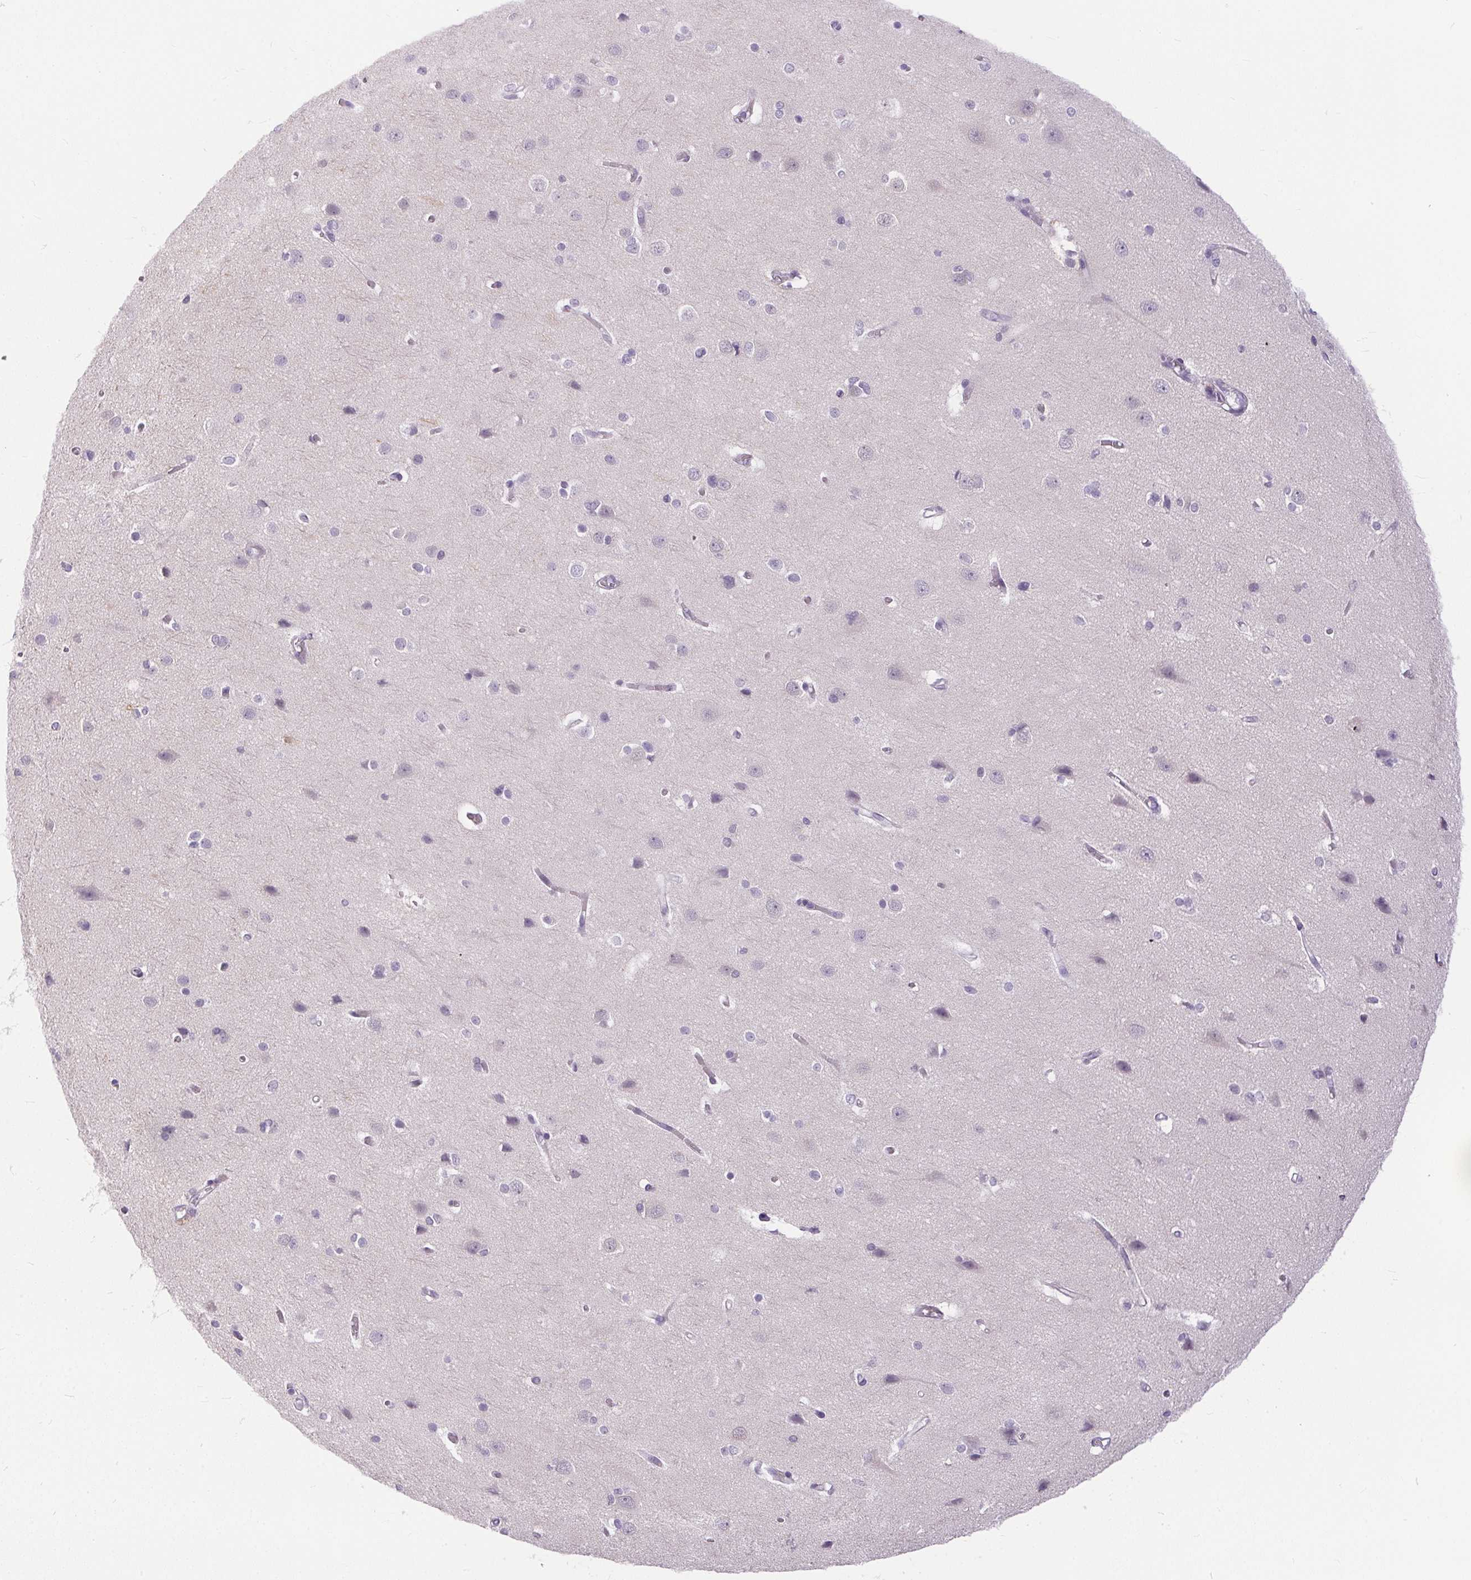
{"staining": {"intensity": "negative", "quantity": "none", "location": "none"}, "tissue": "cerebral cortex", "cell_type": "Endothelial cells", "image_type": "normal", "snomed": [{"axis": "morphology", "description": "Normal tissue, NOS"}, {"axis": "topography", "description": "Cerebral cortex"}], "caption": "Protein analysis of unremarkable cerebral cortex shows no significant staining in endothelial cells. Brightfield microscopy of immunohistochemistry (IHC) stained with DAB (brown) and hematoxylin (blue), captured at high magnification.", "gene": "GBP6", "patient": {"sex": "male", "age": 37}}